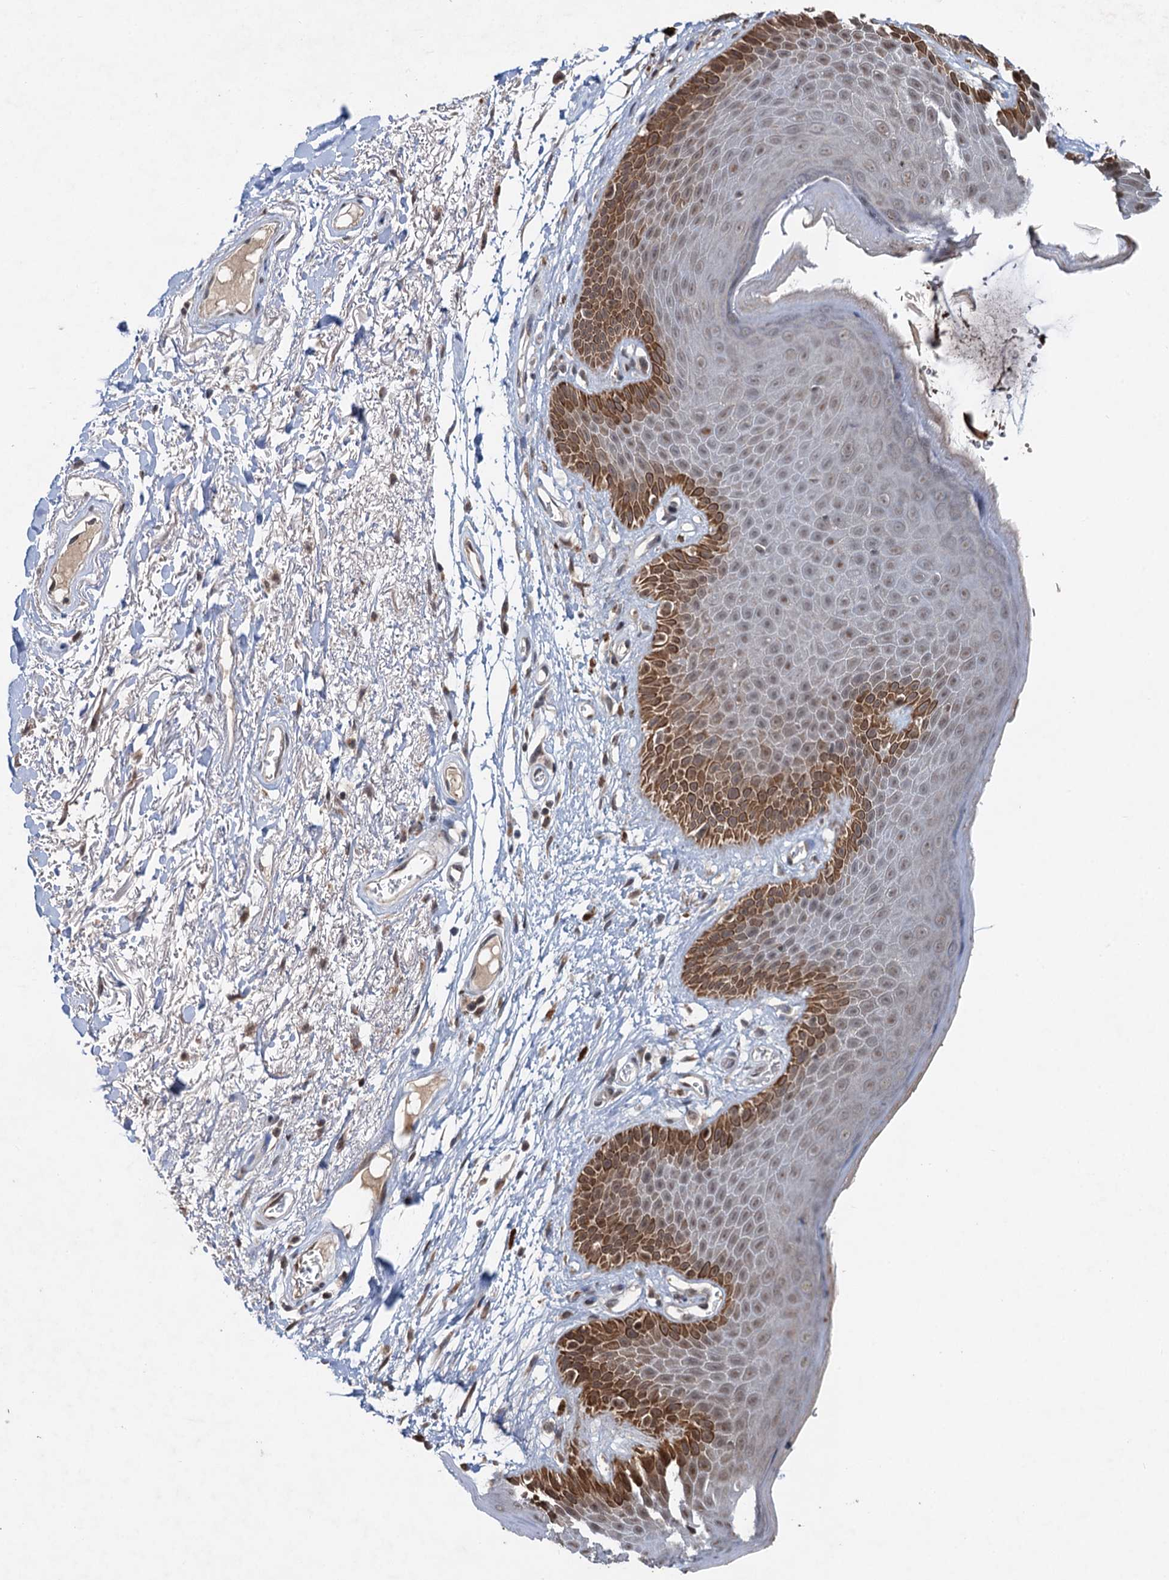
{"staining": {"intensity": "strong", "quantity": "<25%", "location": "cytoplasmic/membranous,nuclear"}, "tissue": "skin", "cell_type": "Epidermal cells", "image_type": "normal", "snomed": [{"axis": "morphology", "description": "Normal tissue, NOS"}, {"axis": "topography", "description": "Anal"}], "caption": "A histopathology image of human skin stained for a protein reveals strong cytoplasmic/membranous,nuclear brown staining in epidermal cells.", "gene": "REP15", "patient": {"sex": "male", "age": 74}}